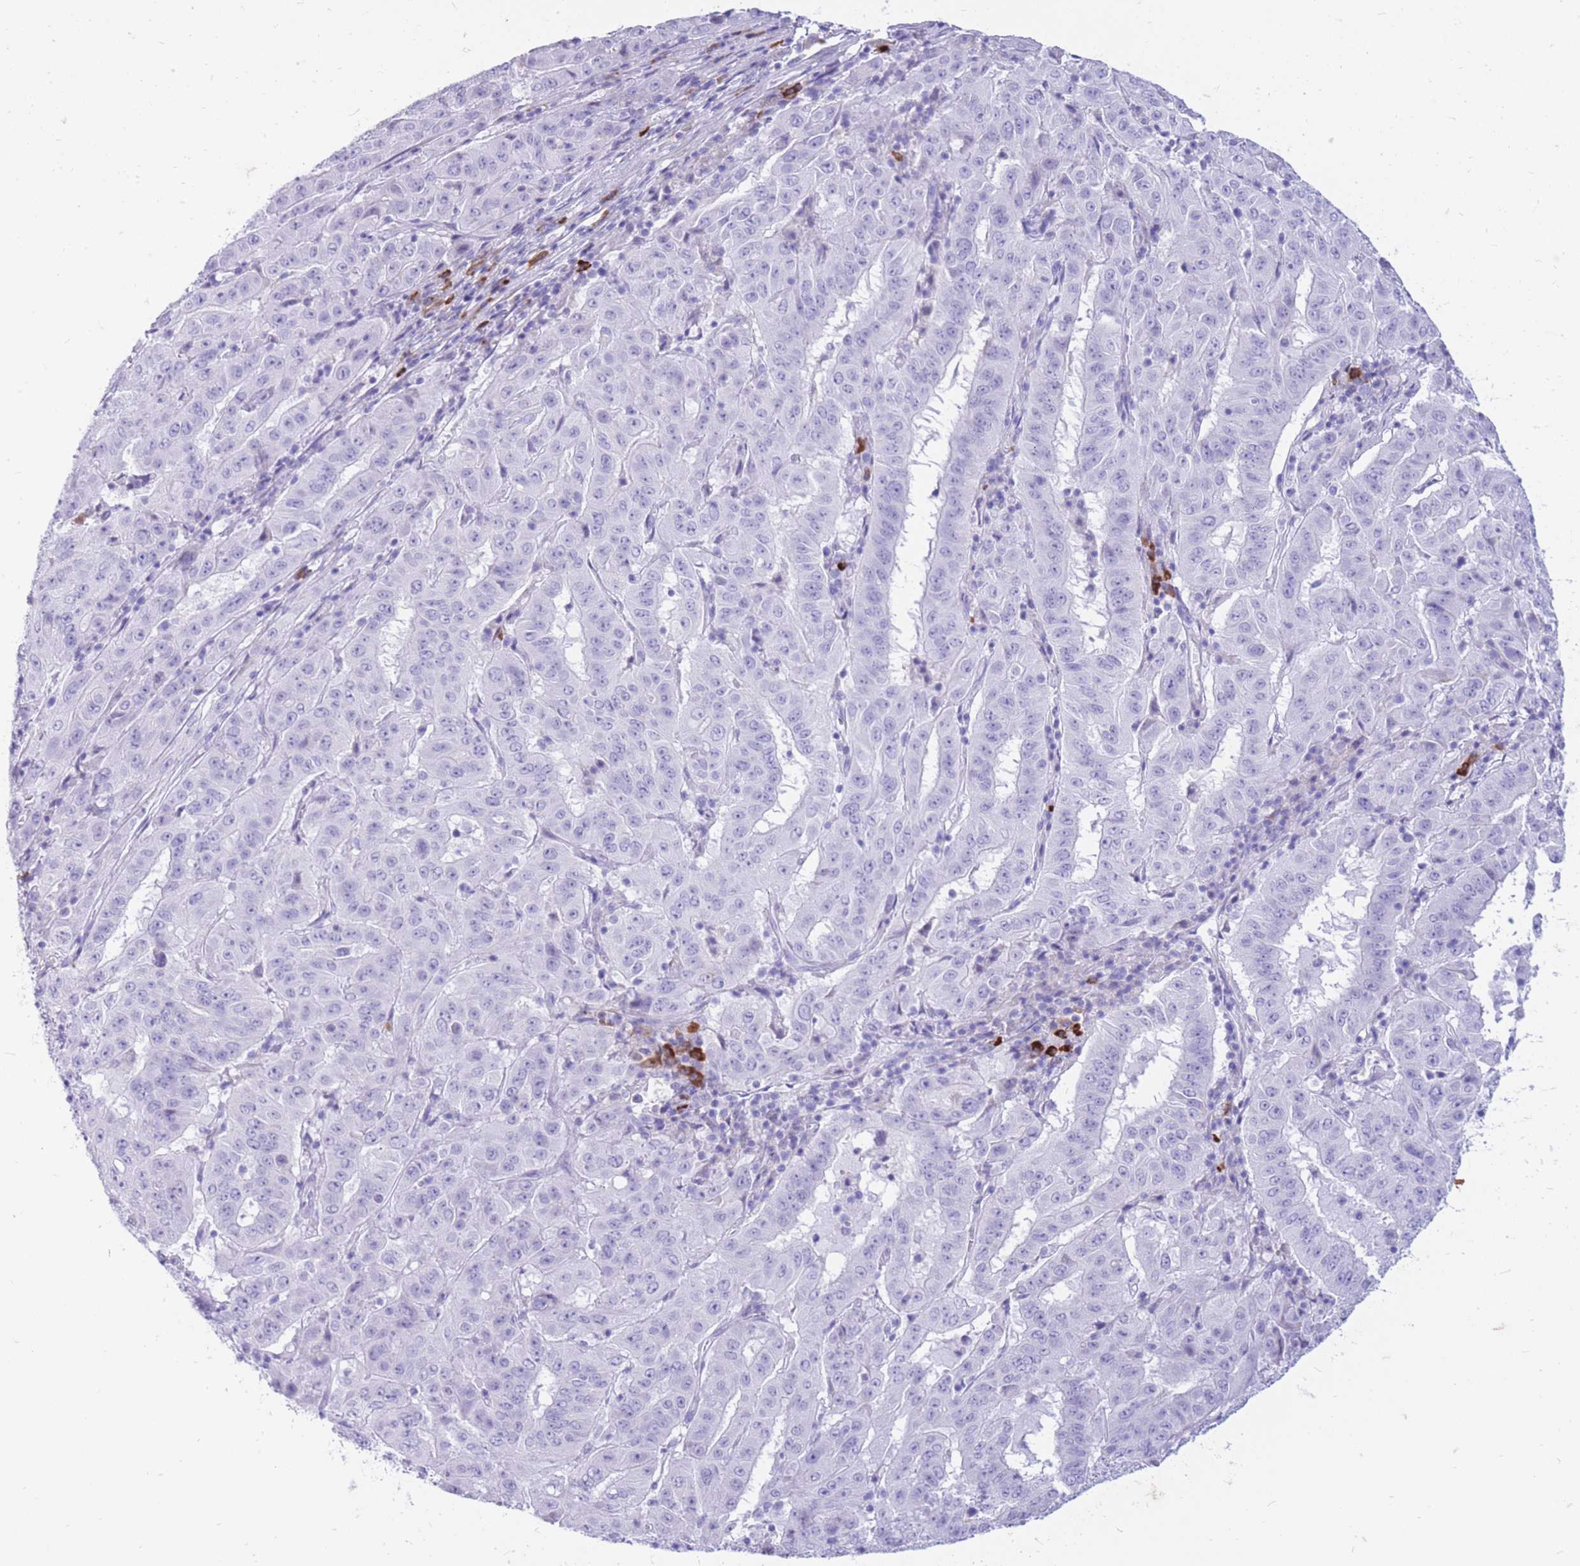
{"staining": {"intensity": "negative", "quantity": "none", "location": "none"}, "tissue": "pancreatic cancer", "cell_type": "Tumor cells", "image_type": "cancer", "snomed": [{"axis": "morphology", "description": "Adenocarcinoma, NOS"}, {"axis": "topography", "description": "Pancreas"}], "caption": "The photomicrograph demonstrates no staining of tumor cells in pancreatic adenocarcinoma. The staining is performed using DAB (3,3'-diaminobenzidine) brown chromogen with nuclei counter-stained in using hematoxylin.", "gene": "ZFP37", "patient": {"sex": "male", "age": 63}}